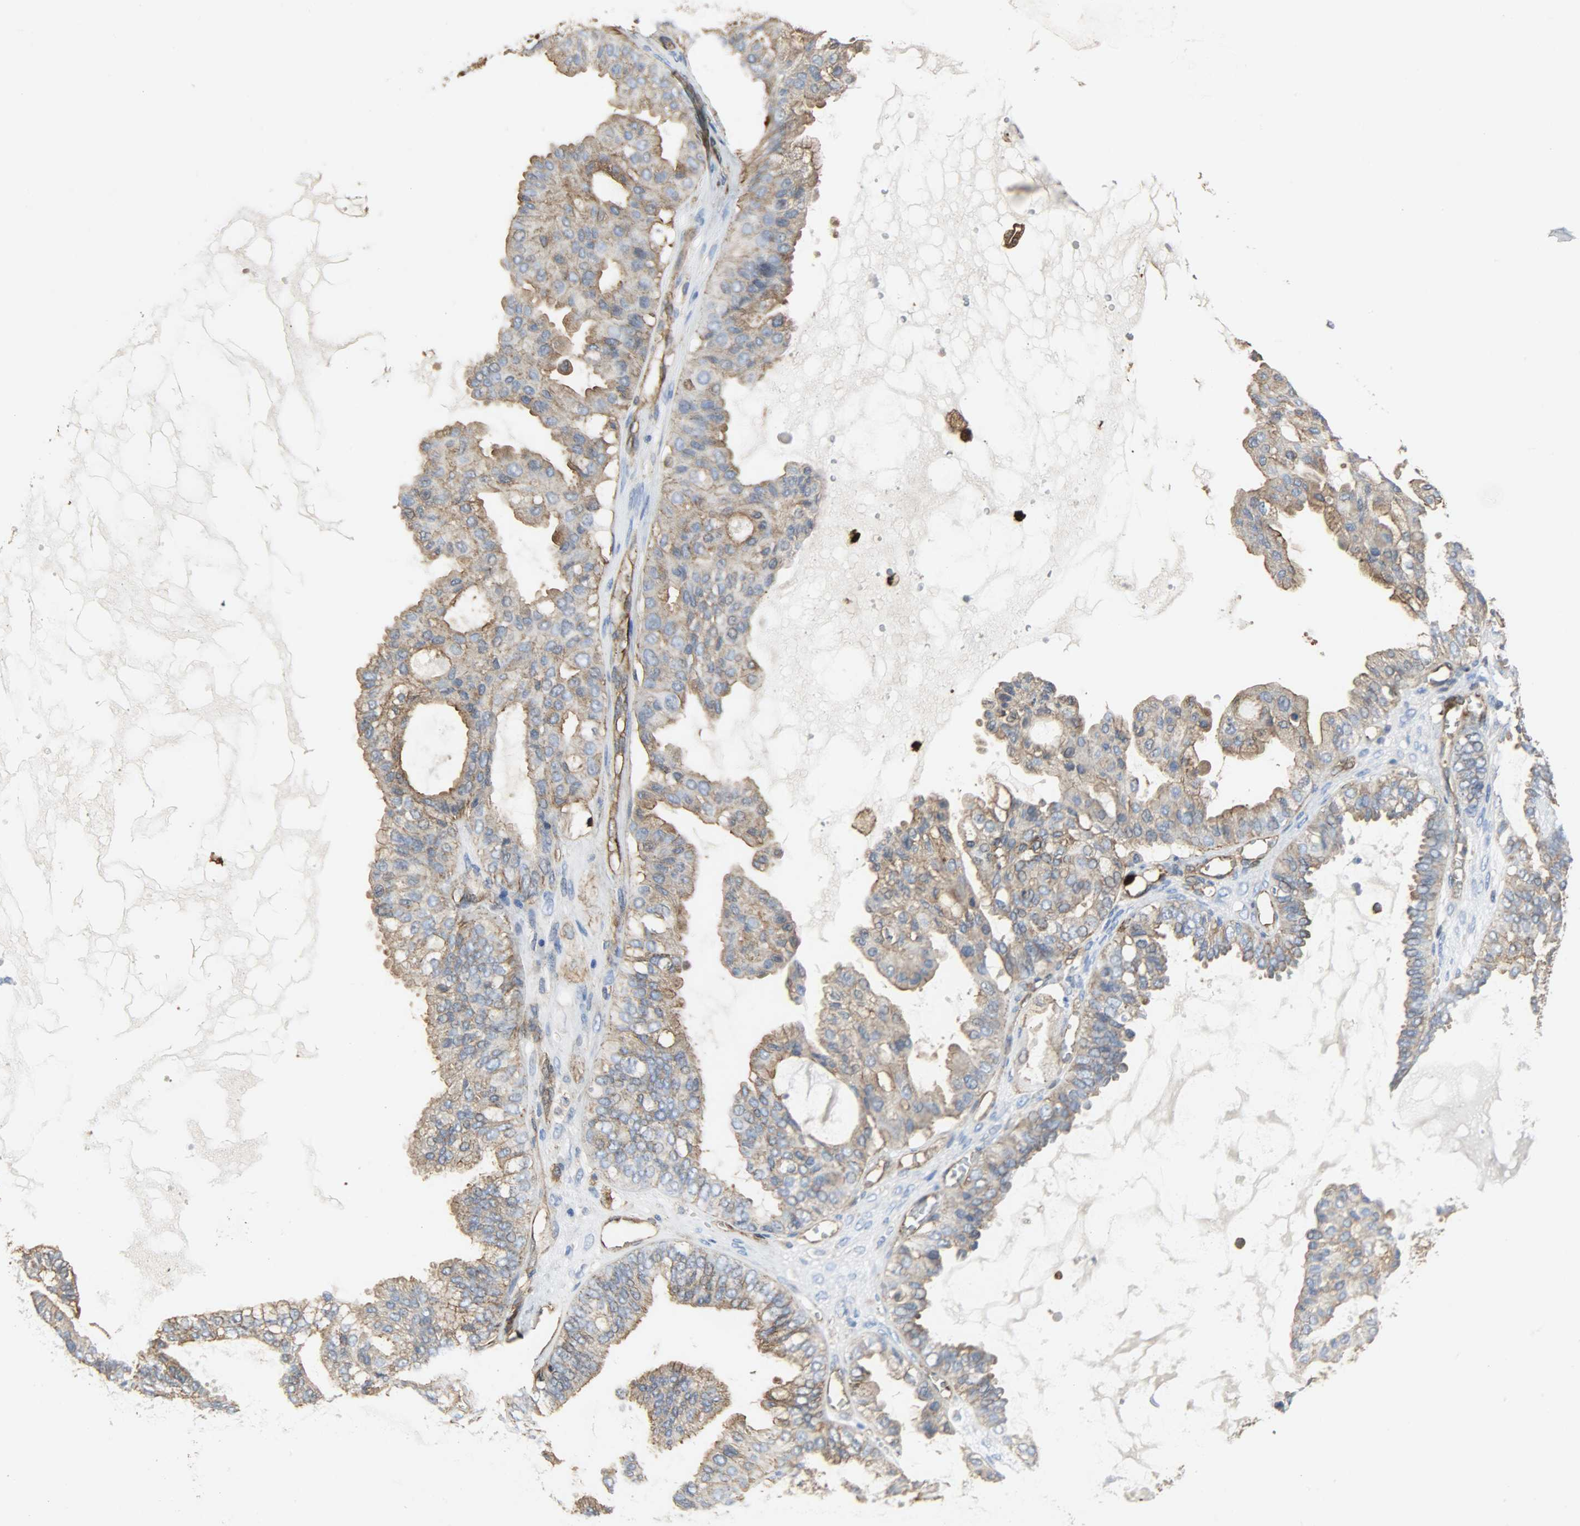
{"staining": {"intensity": "moderate", "quantity": ">75%", "location": "cytoplasmic/membranous"}, "tissue": "ovarian cancer", "cell_type": "Tumor cells", "image_type": "cancer", "snomed": [{"axis": "morphology", "description": "Carcinoma, NOS"}, {"axis": "morphology", "description": "Carcinoma, endometroid"}, {"axis": "topography", "description": "Ovary"}], "caption": "Human ovarian endometroid carcinoma stained with a brown dye shows moderate cytoplasmic/membranous positive staining in about >75% of tumor cells.", "gene": "VASP", "patient": {"sex": "female", "age": 50}}